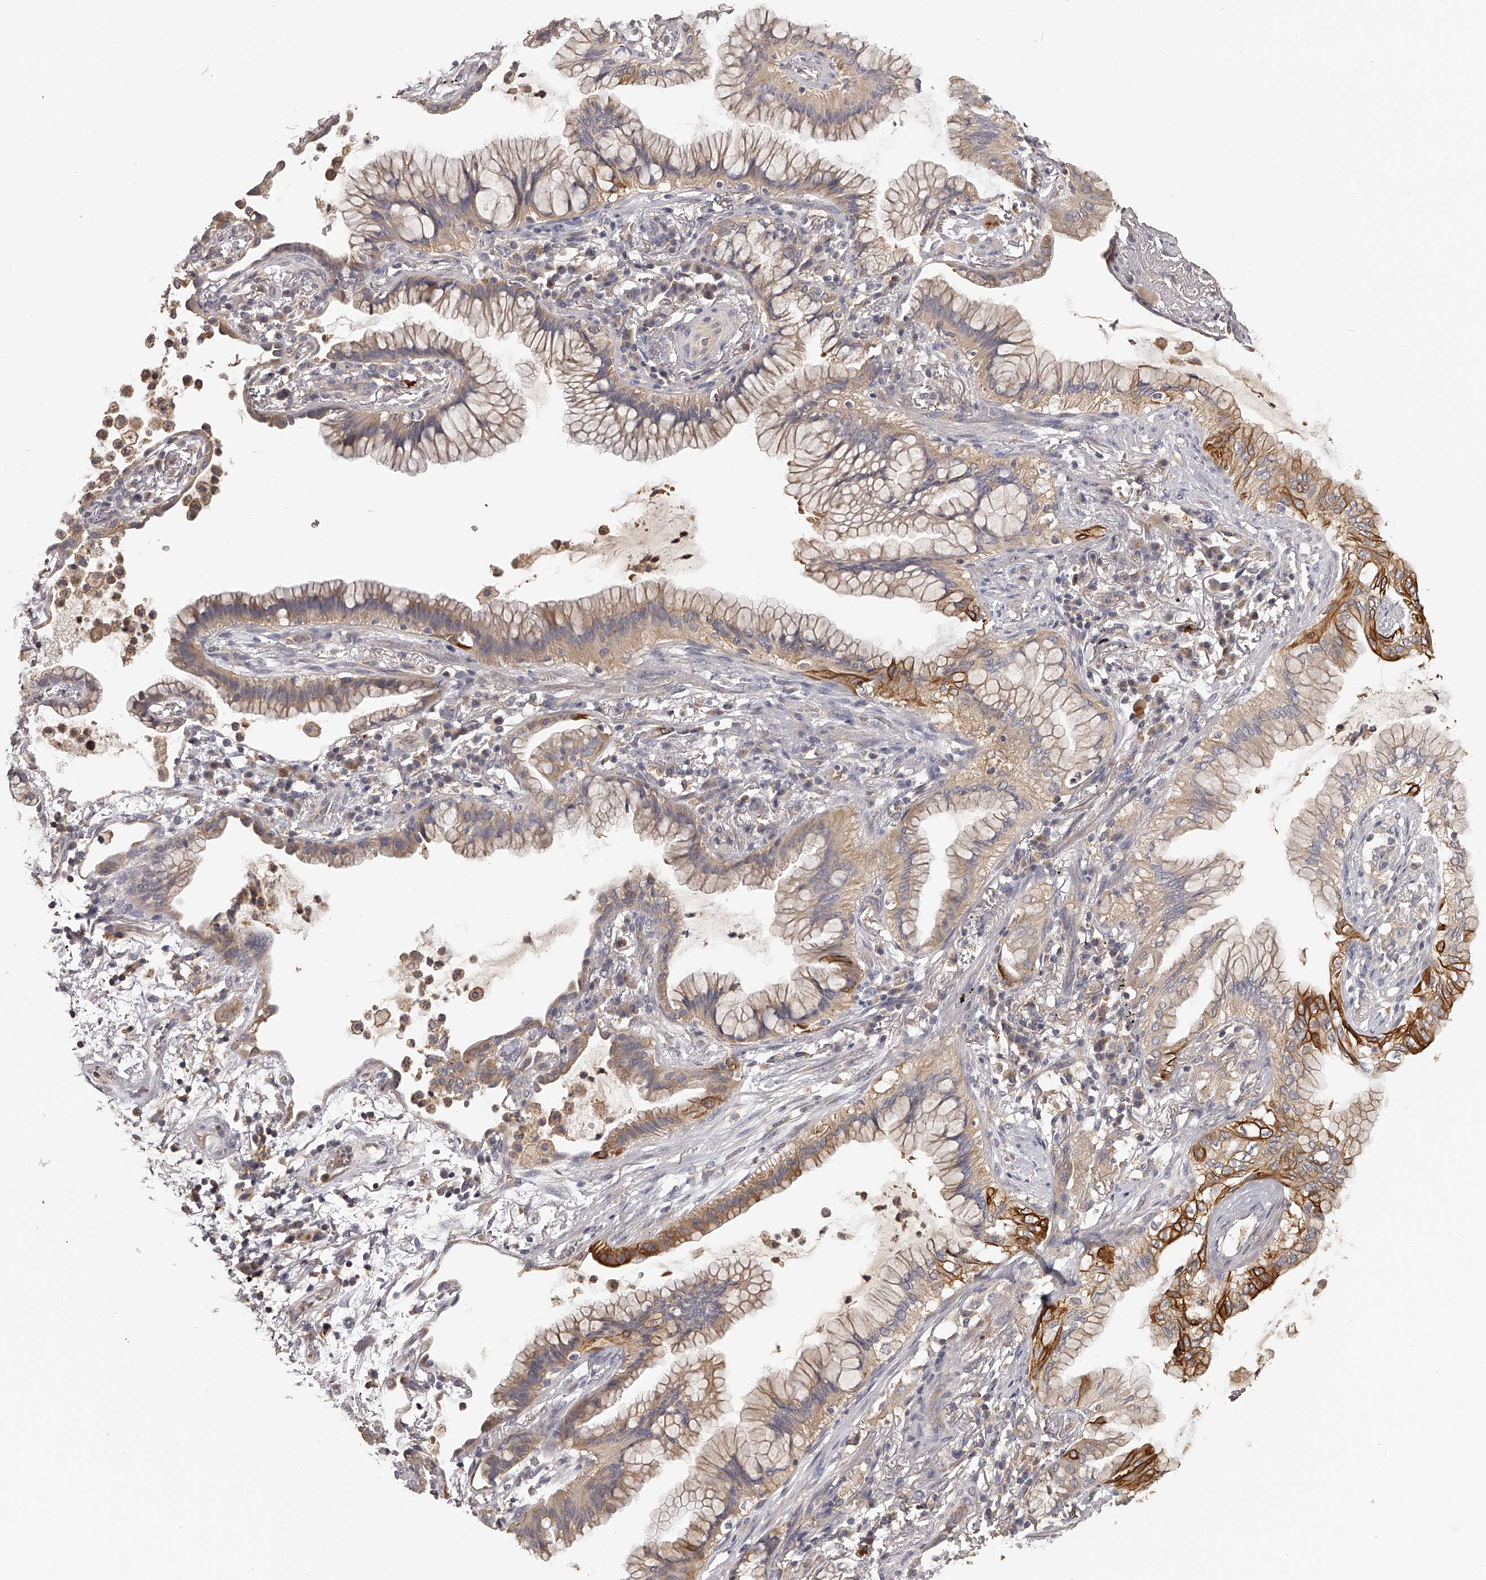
{"staining": {"intensity": "strong", "quantity": "25%-75%", "location": "cytoplasmic/membranous"}, "tissue": "lung cancer", "cell_type": "Tumor cells", "image_type": "cancer", "snomed": [{"axis": "morphology", "description": "Adenocarcinoma, NOS"}, {"axis": "topography", "description": "Lung"}], "caption": "An IHC histopathology image of tumor tissue is shown. Protein staining in brown shows strong cytoplasmic/membranous positivity in lung adenocarcinoma within tumor cells.", "gene": "TNN", "patient": {"sex": "female", "age": 70}}